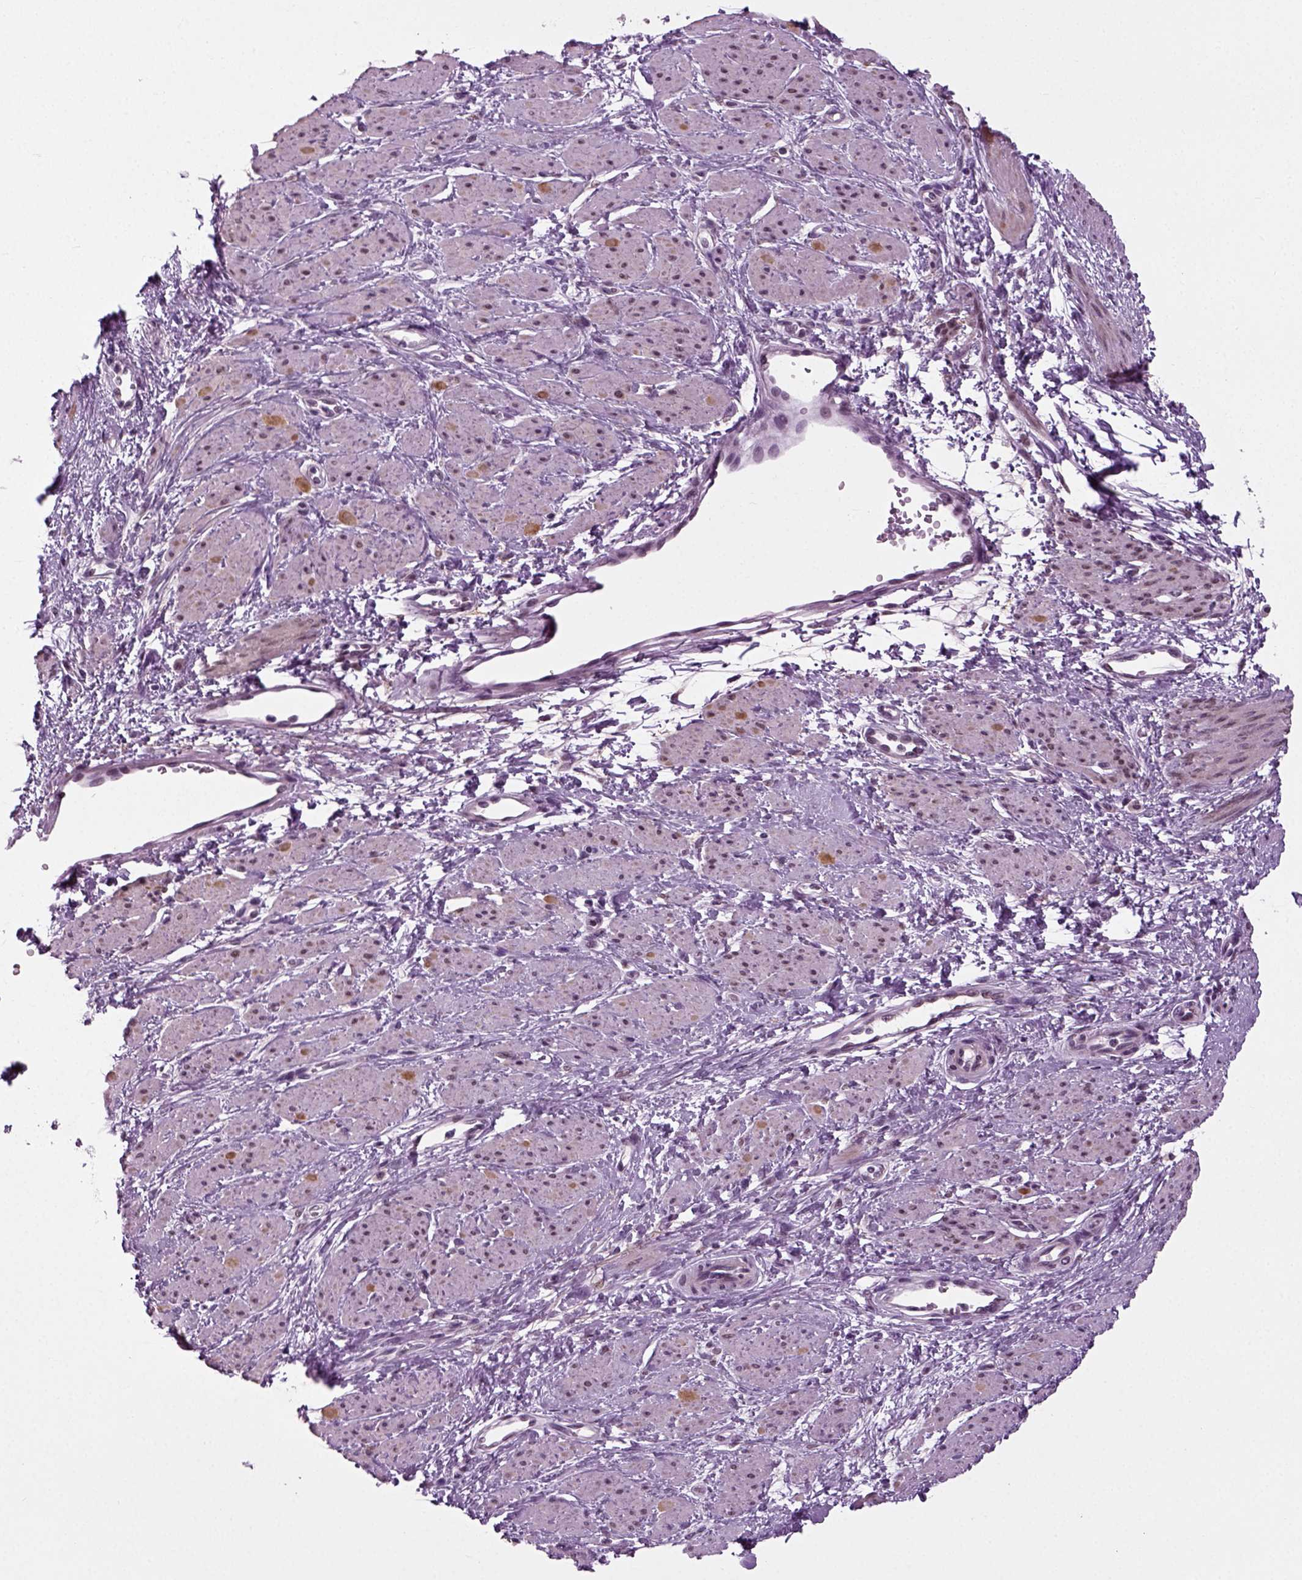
{"staining": {"intensity": "negative", "quantity": "none", "location": "none"}, "tissue": "smooth muscle", "cell_type": "Smooth muscle cells", "image_type": "normal", "snomed": [{"axis": "morphology", "description": "Normal tissue, NOS"}, {"axis": "topography", "description": "Smooth muscle"}, {"axis": "topography", "description": "Uterus"}], "caption": "High magnification brightfield microscopy of normal smooth muscle stained with DAB (3,3'-diaminobenzidine) (brown) and counterstained with hematoxylin (blue): smooth muscle cells show no significant positivity.", "gene": "RCOR3", "patient": {"sex": "female", "age": 39}}